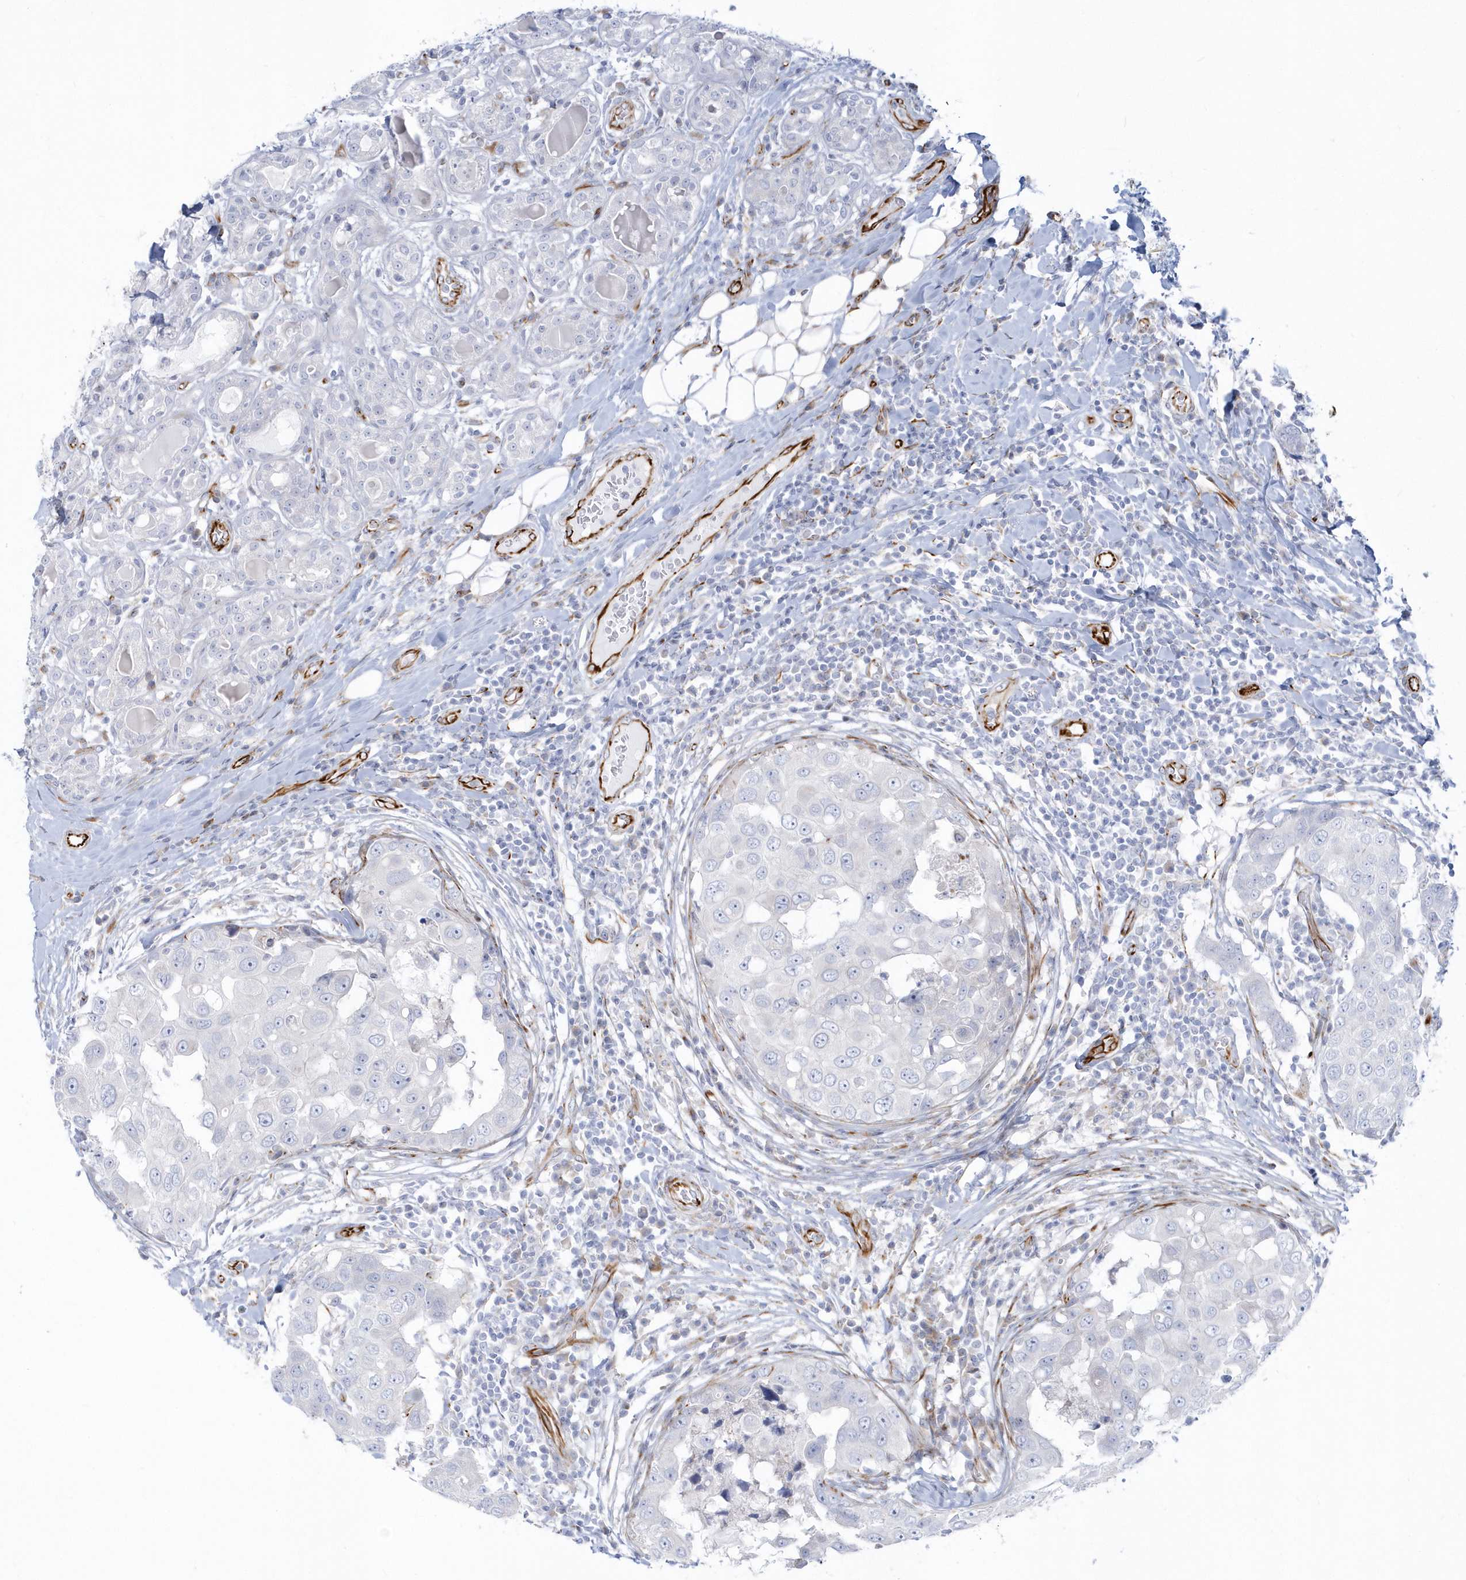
{"staining": {"intensity": "negative", "quantity": "none", "location": "none"}, "tissue": "breast cancer", "cell_type": "Tumor cells", "image_type": "cancer", "snomed": [{"axis": "morphology", "description": "Duct carcinoma"}, {"axis": "topography", "description": "Breast"}], "caption": "Immunohistochemistry (IHC) of breast cancer (intraductal carcinoma) displays no staining in tumor cells.", "gene": "PPIL6", "patient": {"sex": "female", "age": 27}}